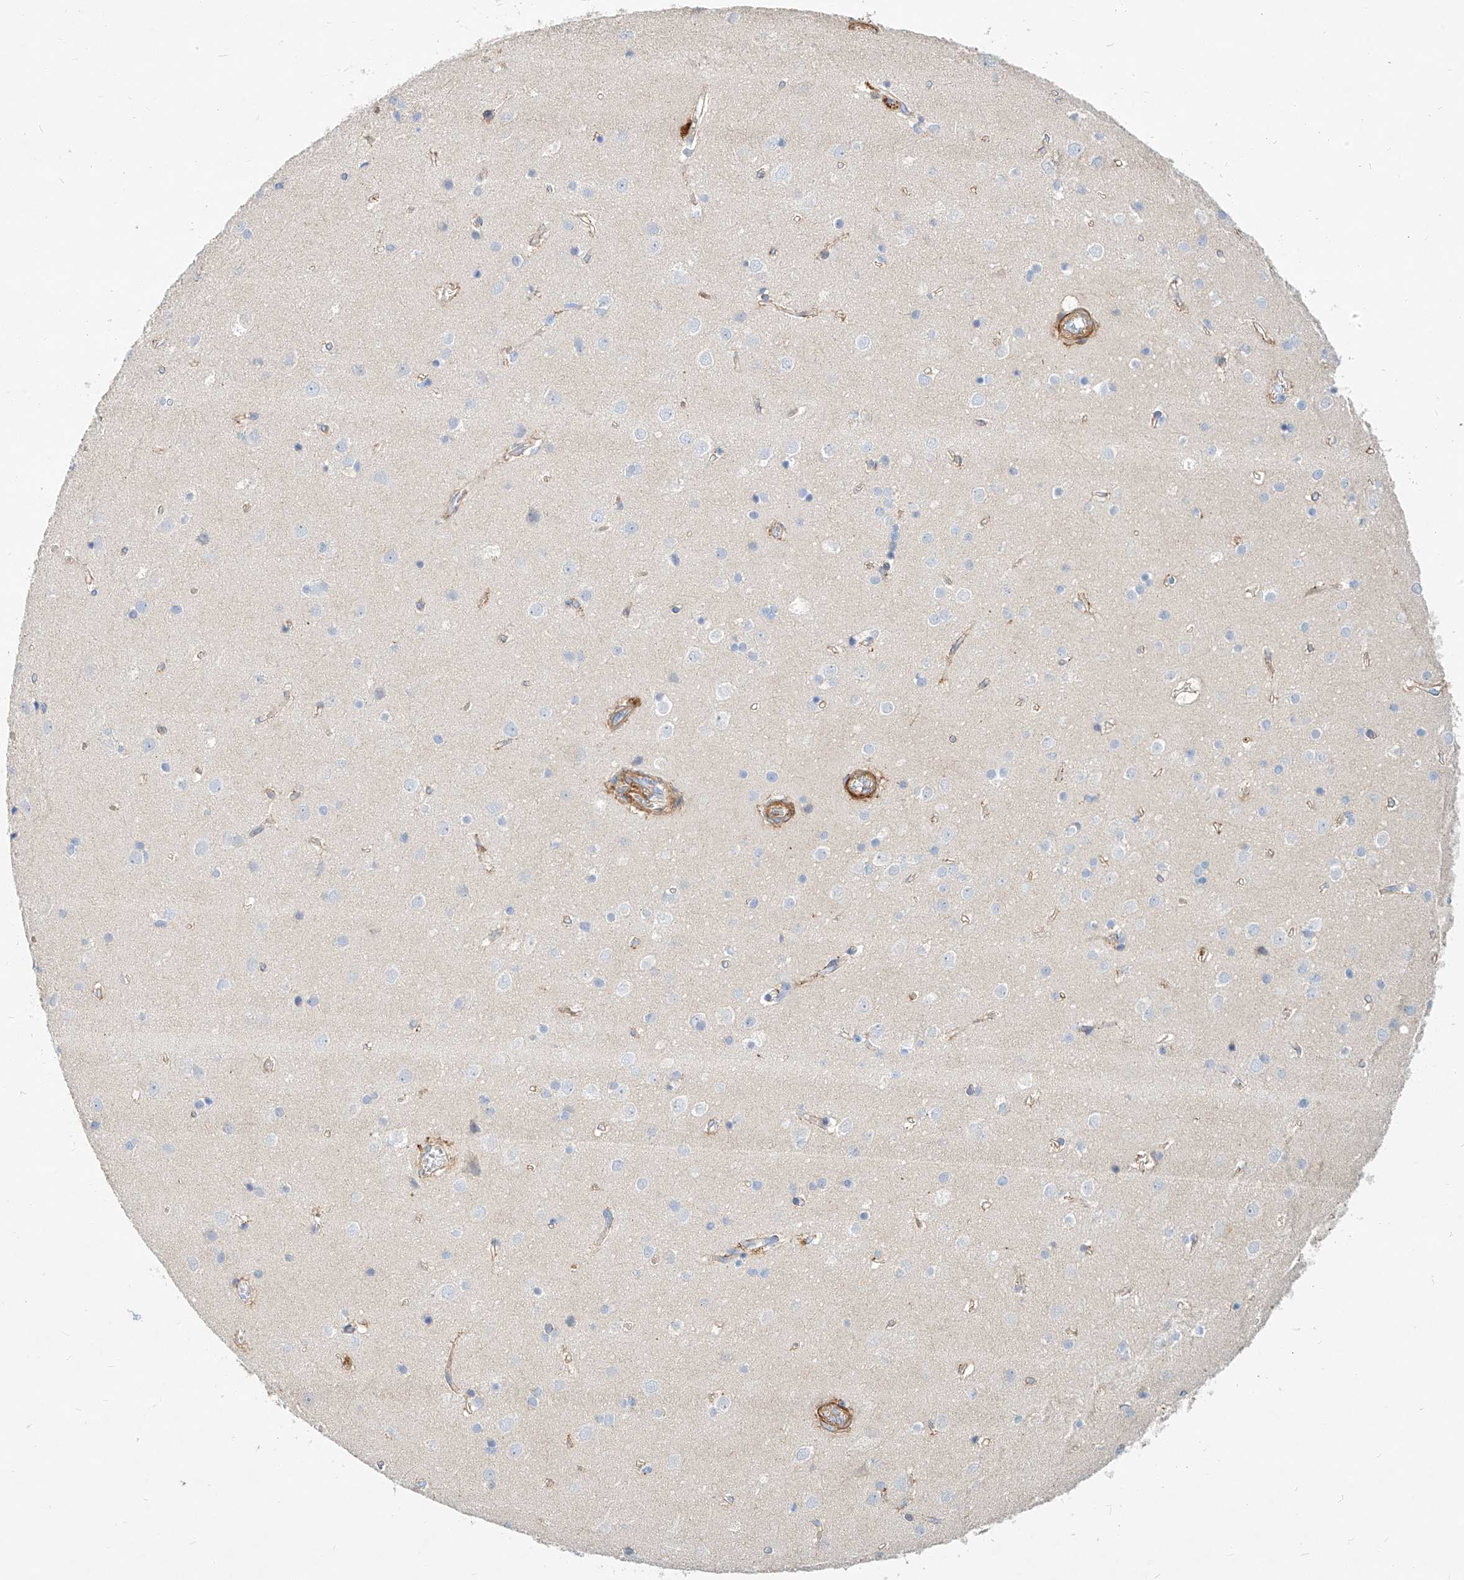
{"staining": {"intensity": "moderate", "quantity": ">75%", "location": "cytoplasmic/membranous"}, "tissue": "cerebral cortex", "cell_type": "Endothelial cells", "image_type": "normal", "snomed": [{"axis": "morphology", "description": "Normal tissue, NOS"}, {"axis": "topography", "description": "Cerebral cortex"}], "caption": "IHC of benign human cerebral cortex exhibits medium levels of moderate cytoplasmic/membranous staining in about >75% of endothelial cells. IHC stains the protein in brown and the nuclei are stained blue.", "gene": "KCNH5", "patient": {"sex": "male", "age": 54}}